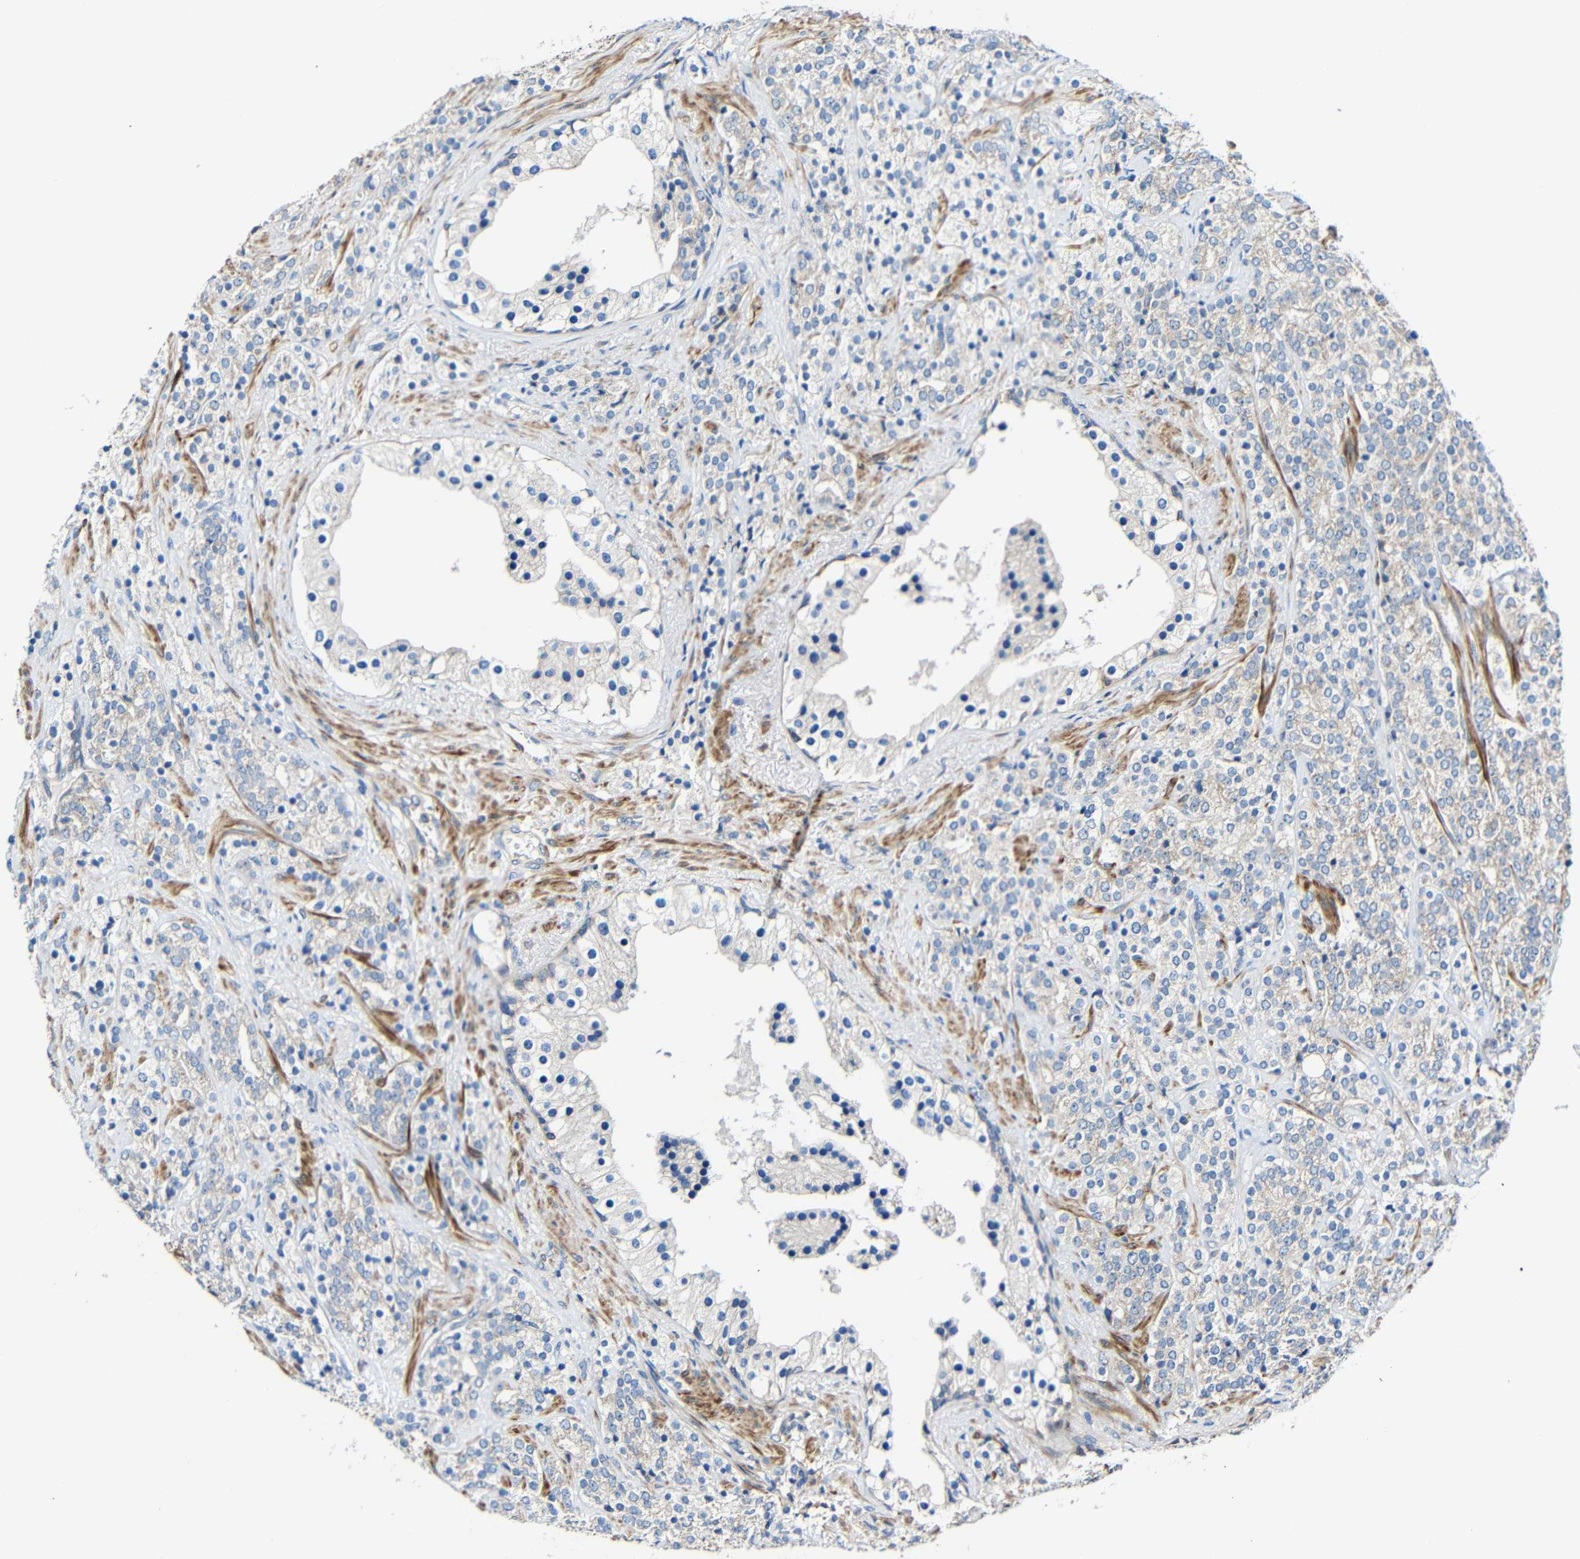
{"staining": {"intensity": "negative", "quantity": "none", "location": "none"}, "tissue": "prostate cancer", "cell_type": "Tumor cells", "image_type": "cancer", "snomed": [{"axis": "morphology", "description": "Adenocarcinoma, High grade"}, {"axis": "topography", "description": "Prostate"}], "caption": "An IHC micrograph of prostate high-grade adenocarcinoma is shown. There is no staining in tumor cells of prostate high-grade adenocarcinoma.", "gene": "RHOT2", "patient": {"sex": "male", "age": 71}}